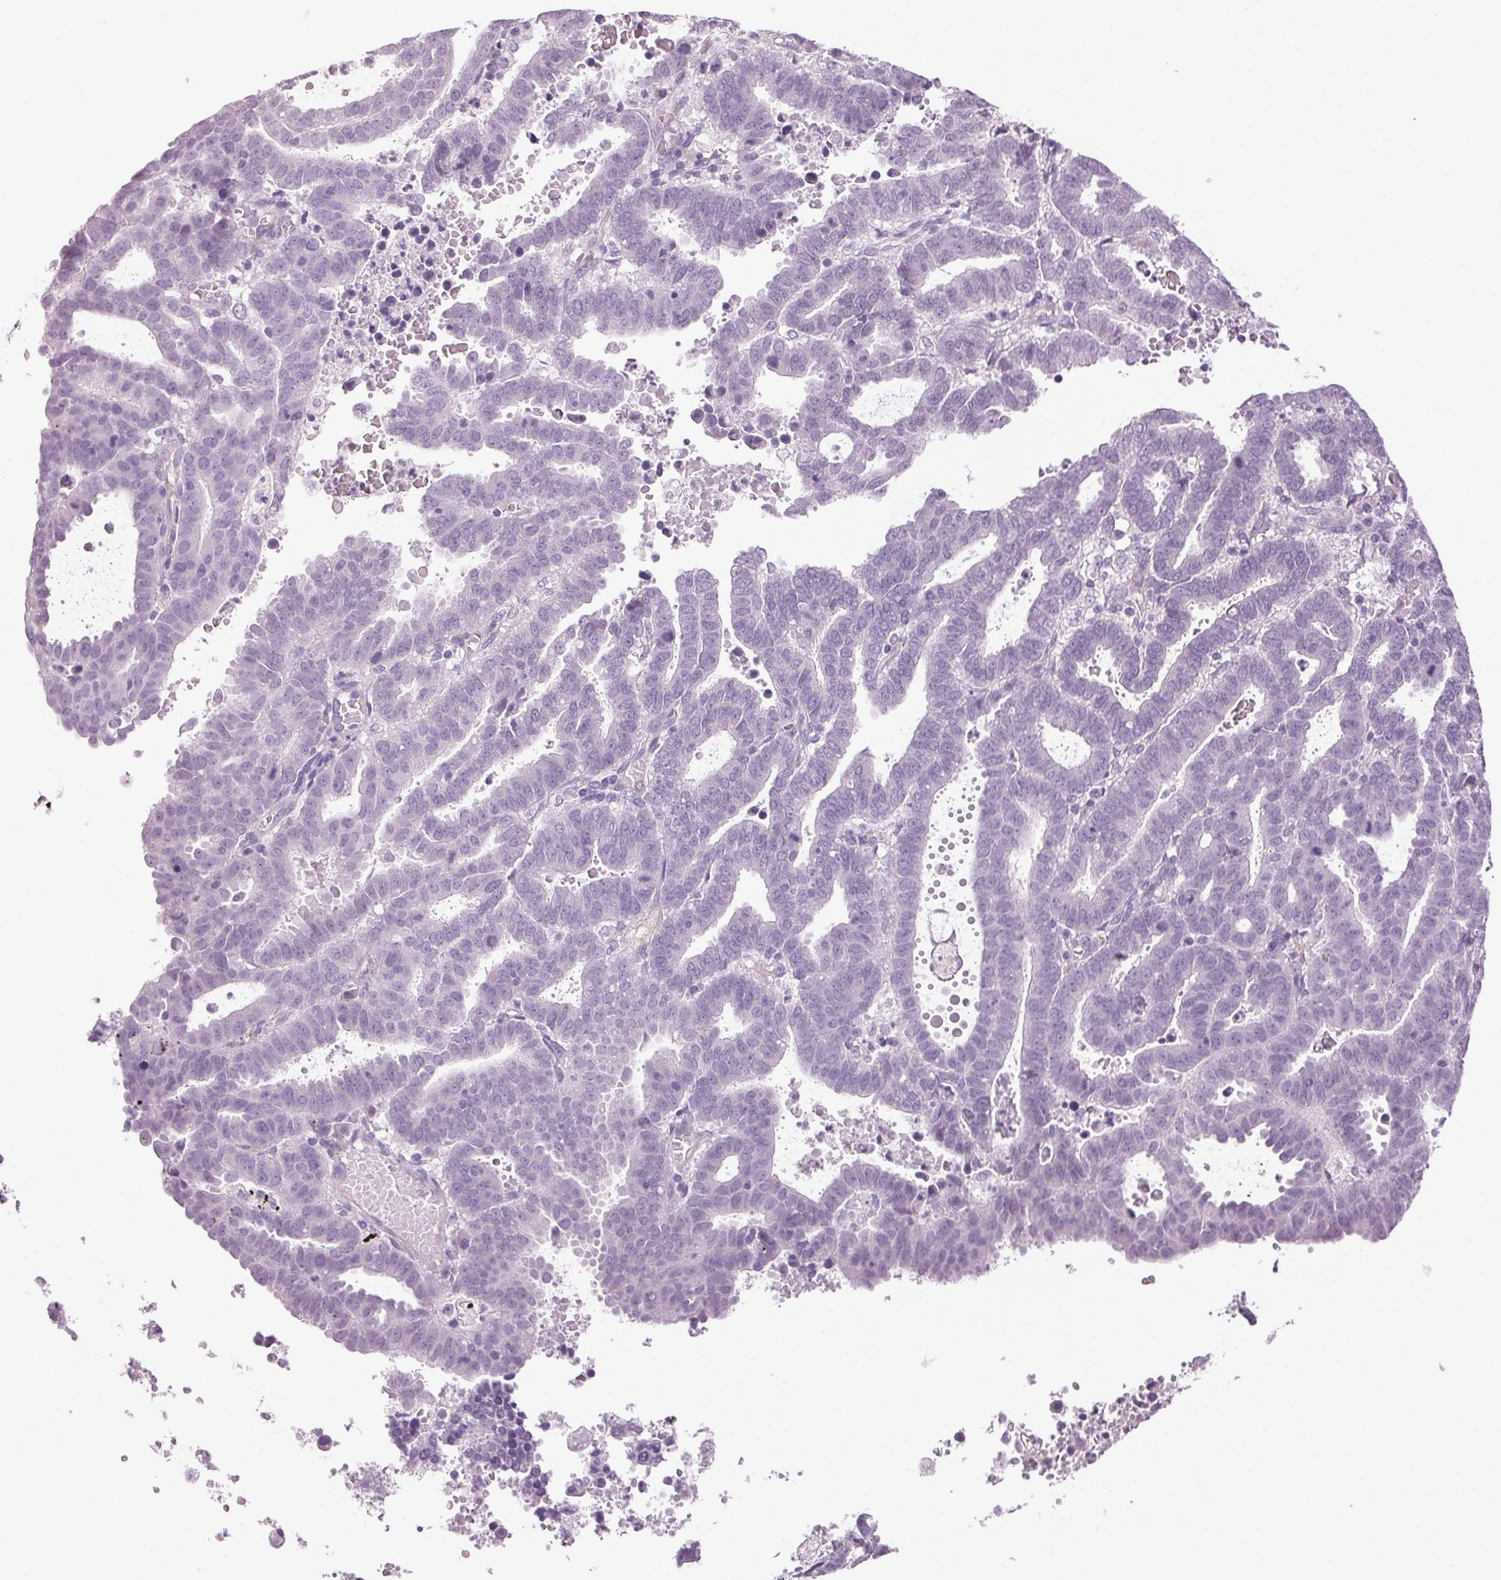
{"staining": {"intensity": "negative", "quantity": "none", "location": "none"}, "tissue": "endometrial cancer", "cell_type": "Tumor cells", "image_type": "cancer", "snomed": [{"axis": "morphology", "description": "Adenocarcinoma, NOS"}, {"axis": "topography", "description": "Uterus"}], "caption": "An image of human adenocarcinoma (endometrial) is negative for staining in tumor cells.", "gene": "DNAJC6", "patient": {"sex": "female", "age": 83}}